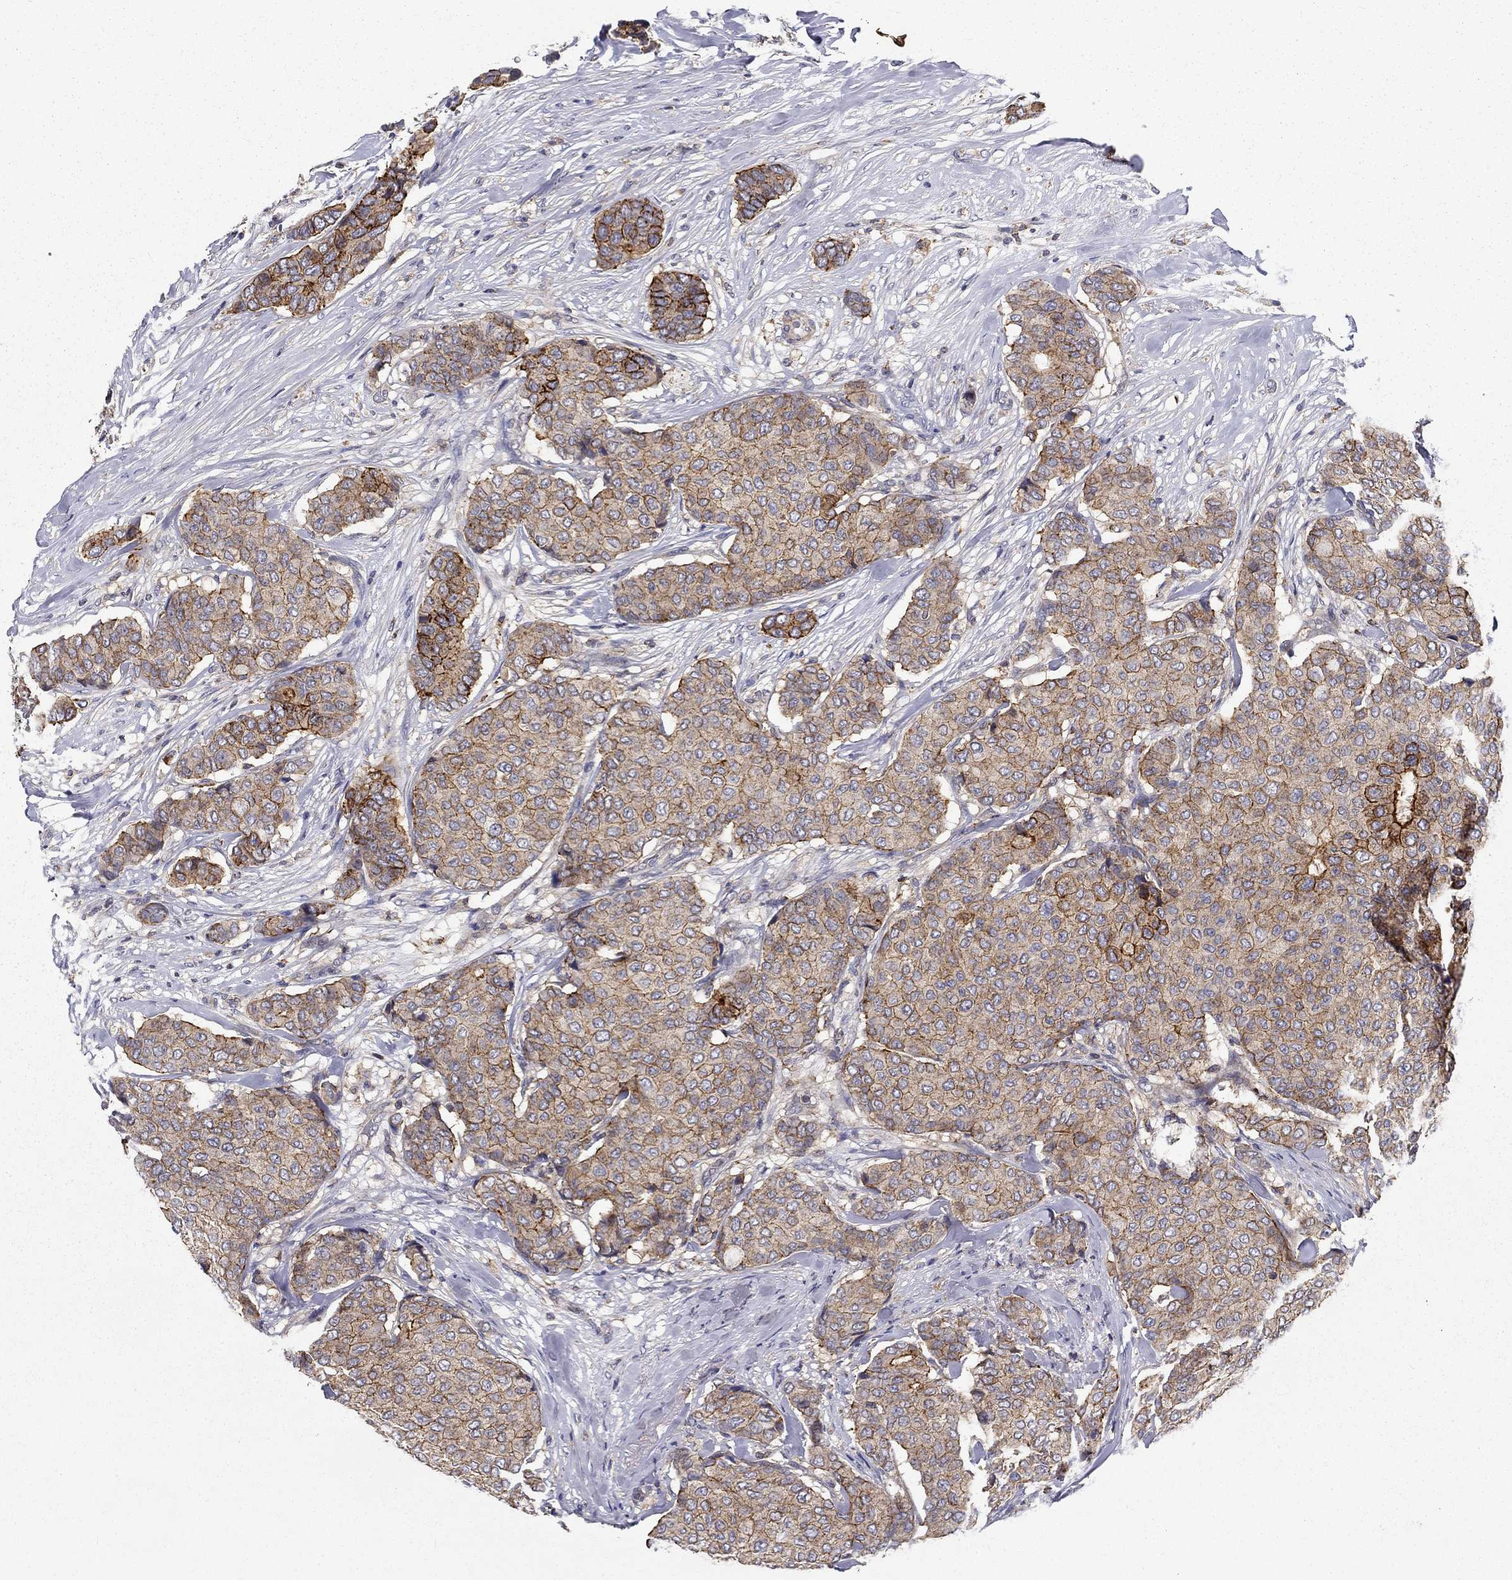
{"staining": {"intensity": "strong", "quantity": "<25%", "location": "cytoplasmic/membranous"}, "tissue": "breast cancer", "cell_type": "Tumor cells", "image_type": "cancer", "snomed": [{"axis": "morphology", "description": "Duct carcinoma"}, {"axis": "topography", "description": "Breast"}], "caption": "Breast cancer stained with DAB (3,3'-diaminobenzidine) immunohistochemistry (IHC) displays medium levels of strong cytoplasmic/membranous positivity in approximately <25% of tumor cells. The staining was performed using DAB to visualize the protein expression in brown, while the nuclei were stained in blue with hematoxylin (Magnification: 20x).", "gene": "ALDH4A1", "patient": {"sex": "female", "age": 75}}